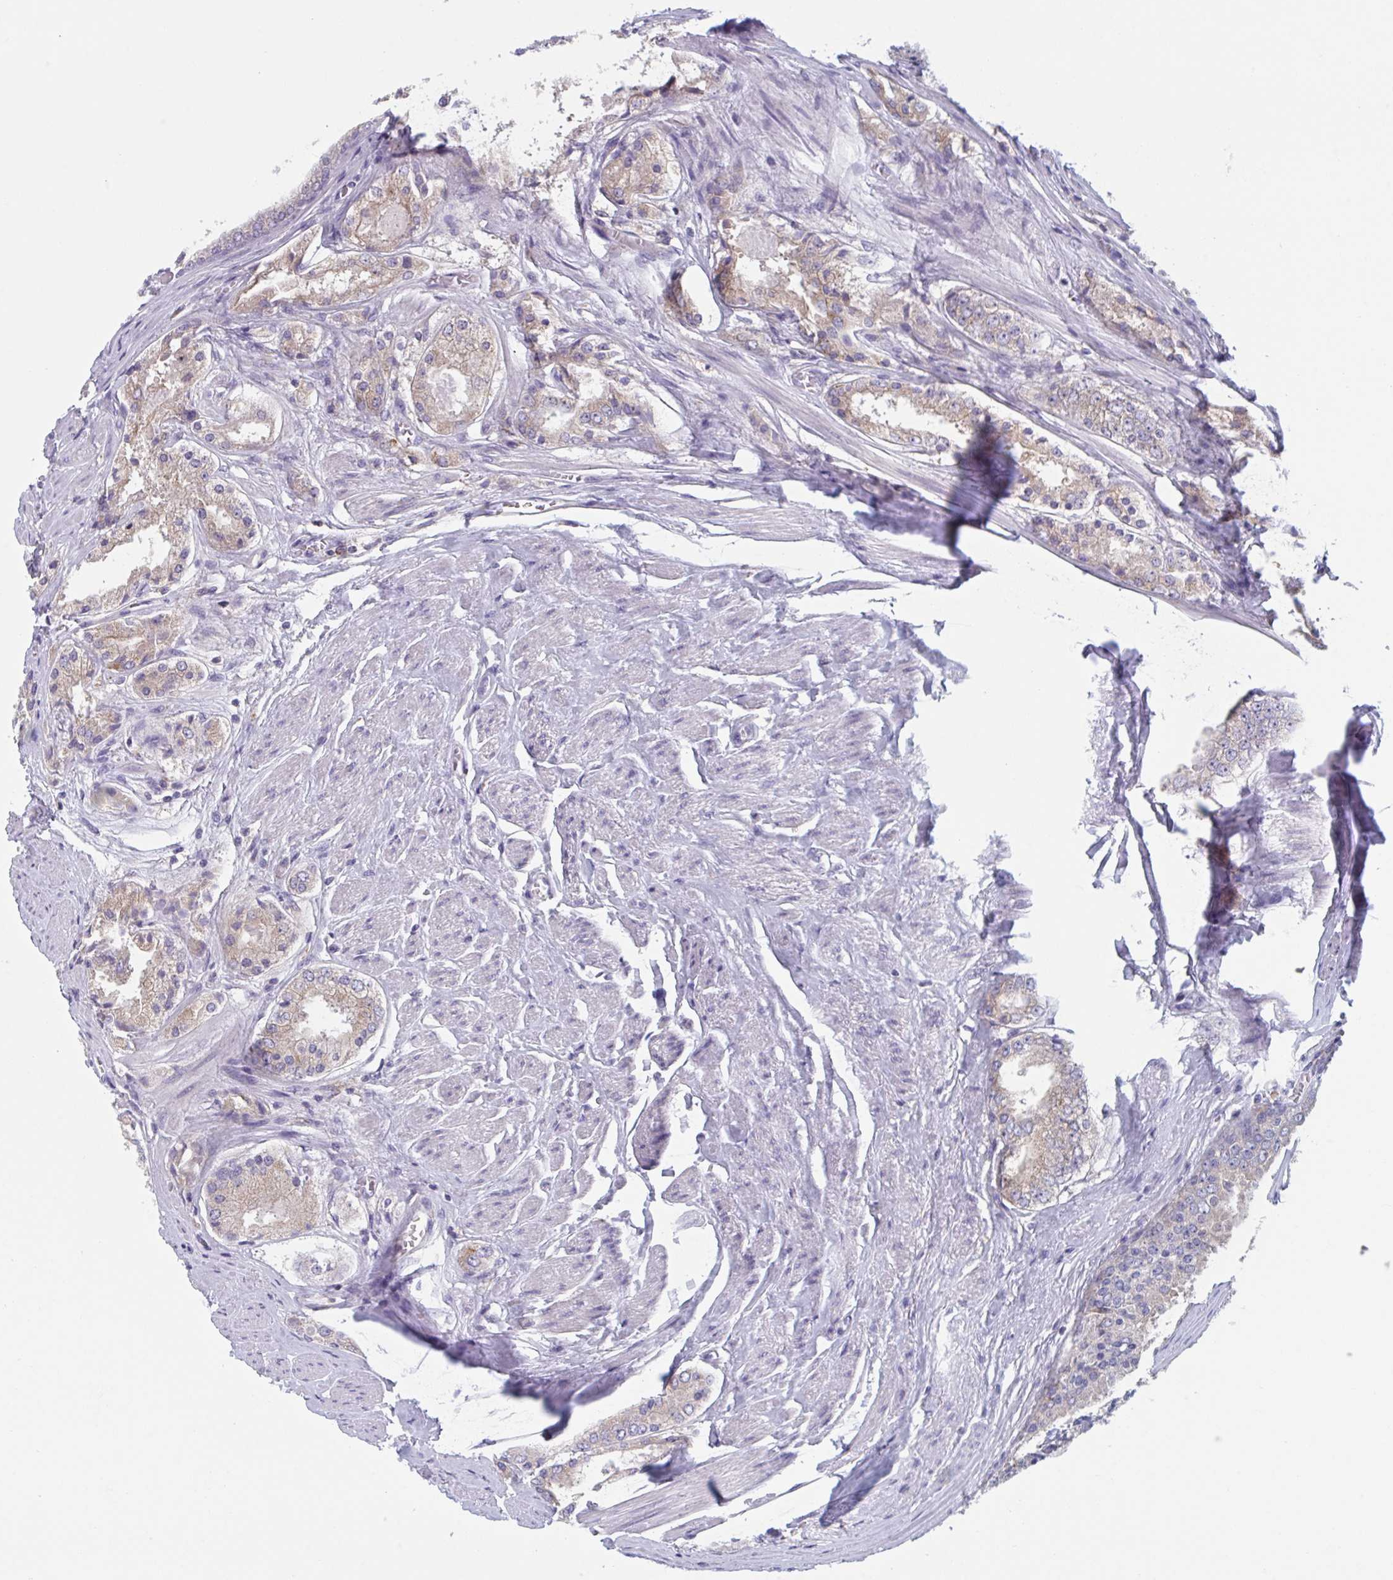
{"staining": {"intensity": "weak", "quantity": "<25%", "location": "cytoplasmic/membranous"}, "tissue": "prostate cancer", "cell_type": "Tumor cells", "image_type": "cancer", "snomed": [{"axis": "morphology", "description": "Adenocarcinoma, High grade"}, {"axis": "topography", "description": "Prostate"}], "caption": "A high-resolution micrograph shows IHC staining of adenocarcinoma (high-grade) (prostate), which shows no significant expression in tumor cells.", "gene": "NIPSNAP1", "patient": {"sex": "male", "age": 67}}